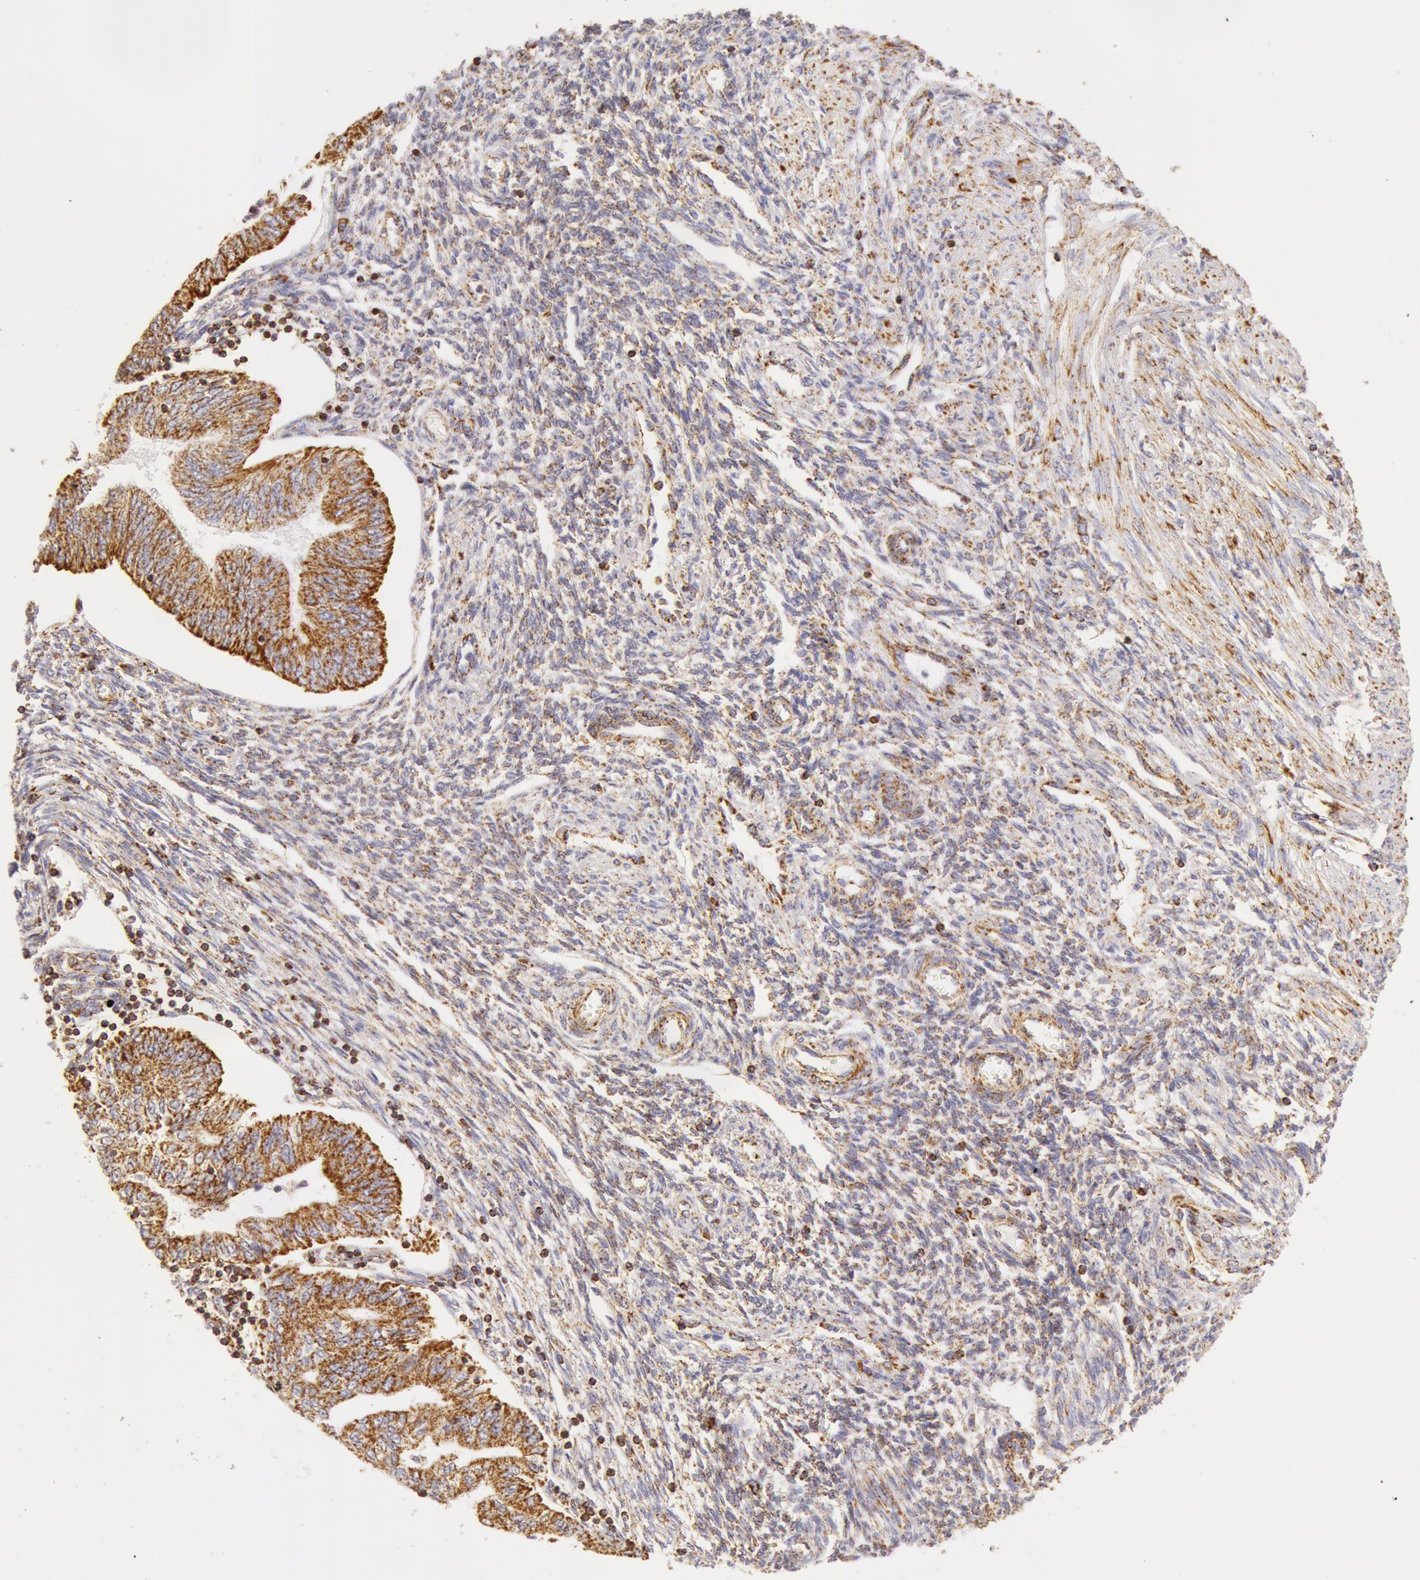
{"staining": {"intensity": "moderate", "quantity": ">75%", "location": "cytoplasmic/membranous"}, "tissue": "endometrial cancer", "cell_type": "Tumor cells", "image_type": "cancer", "snomed": [{"axis": "morphology", "description": "Adenocarcinoma, NOS"}, {"axis": "topography", "description": "Endometrium"}], "caption": "Endometrial cancer (adenocarcinoma) stained with immunohistochemistry shows moderate cytoplasmic/membranous staining in approximately >75% of tumor cells. The staining is performed using DAB (3,3'-diaminobenzidine) brown chromogen to label protein expression. The nuclei are counter-stained blue using hematoxylin.", "gene": "ATP5F1B", "patient": {"sex": "female", "age": 51}}